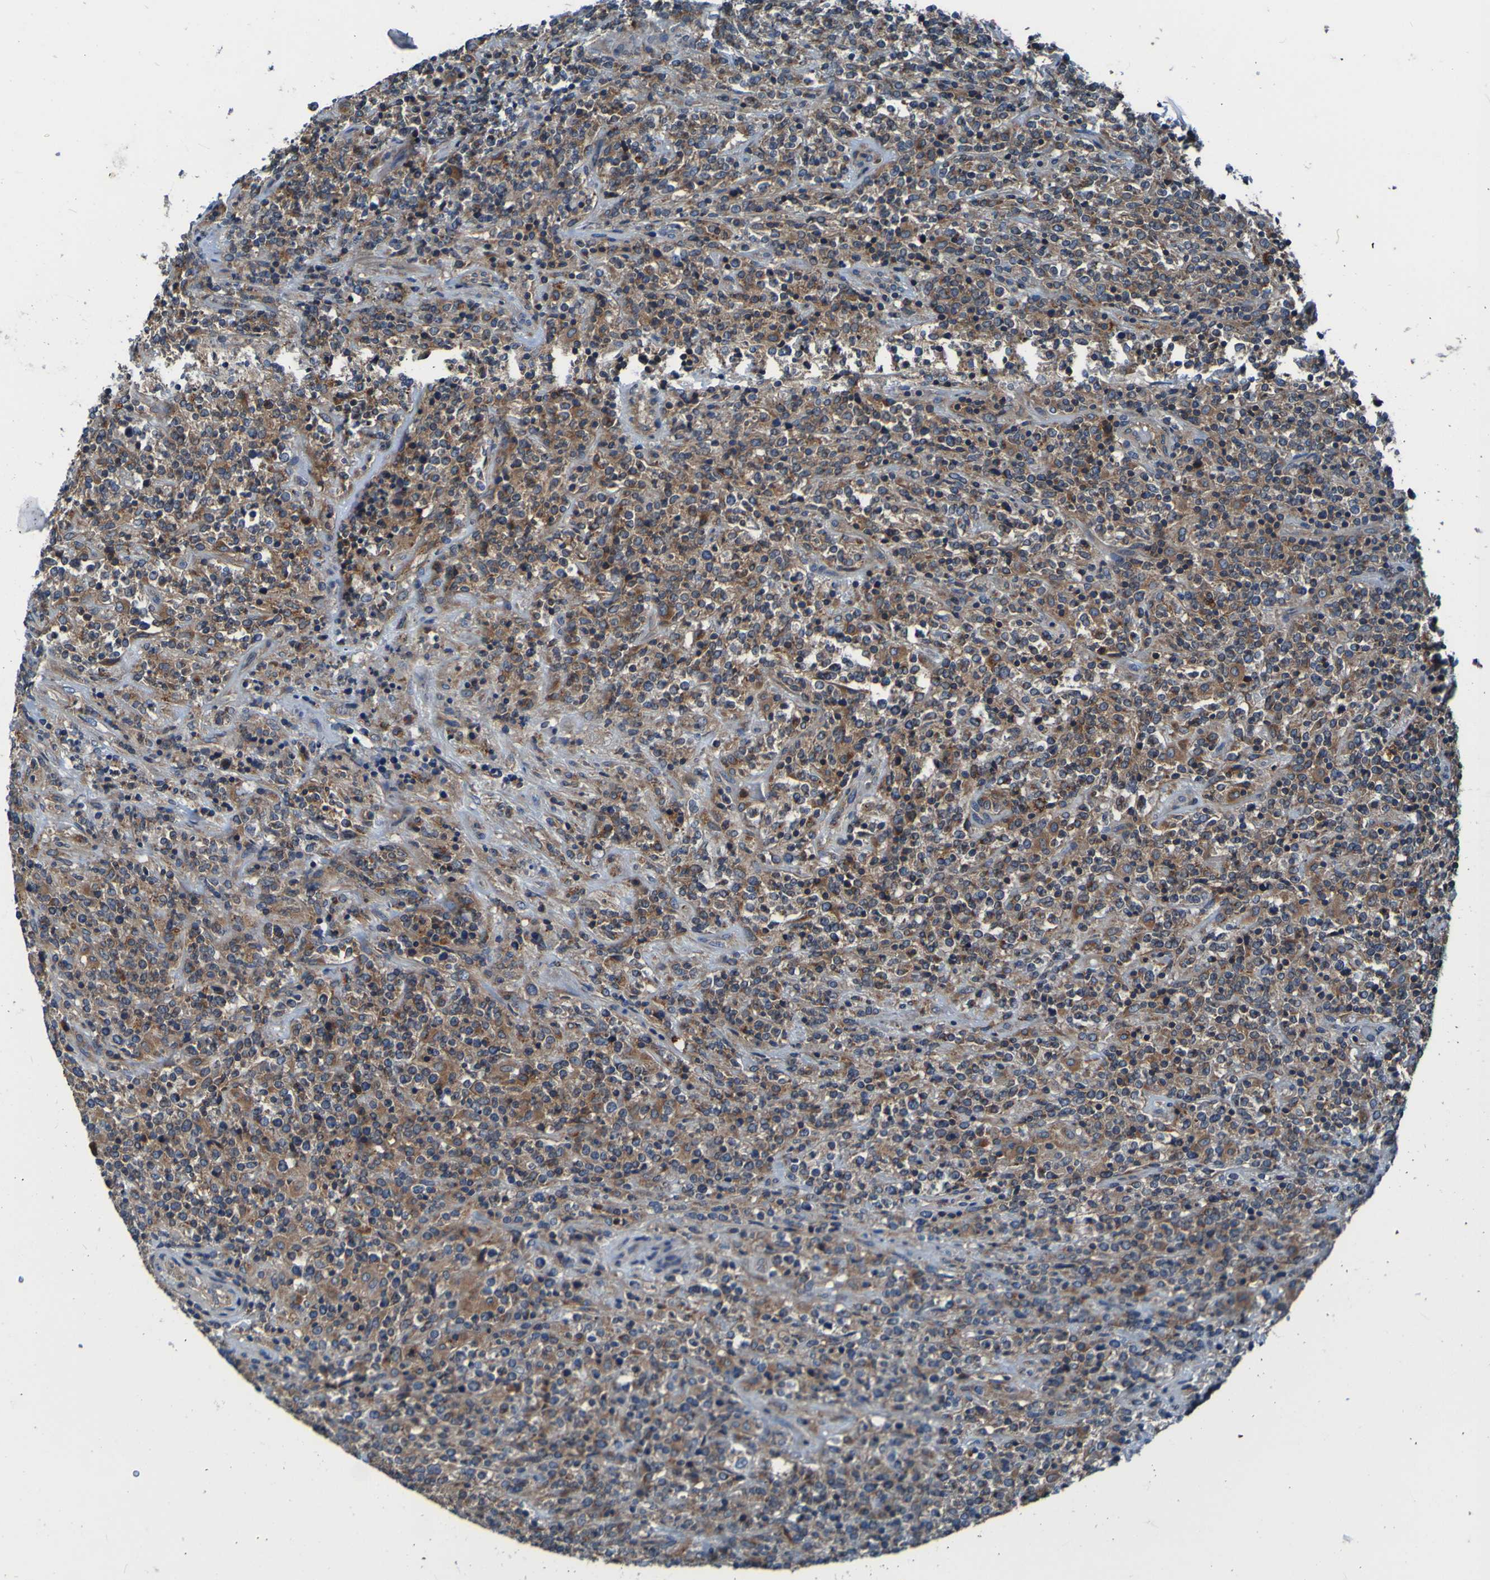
{"staining": {"intensity": "moderate", "quantity": ">75%", "location": "cytoplasmic/membranous"}, "tissue": "lymphoma", "cell_type": "Tumor cells", "image_type": "cancer", "snomed": [{"axis": "morphology", "description": "Malignant lymphoma, non-Hodgkin's type, High grade"}, {"axis": "topography", "description": "Soft tissue"}], "caption": "Immunohistochemistry (IHC) photomicrograph of neoplastic tissue: human malignant lymphoma, non-Hodgkin's type (high-grade) stained using IHC demonstrates medium levels of moderate protein expression localized specifically in the cytoplasmic/membranous of tumor cells, appearing as a cytoplasmic/membranous brown color.", "gene": "RAB5B", "patient": {"sex": "male", "age": 18}}